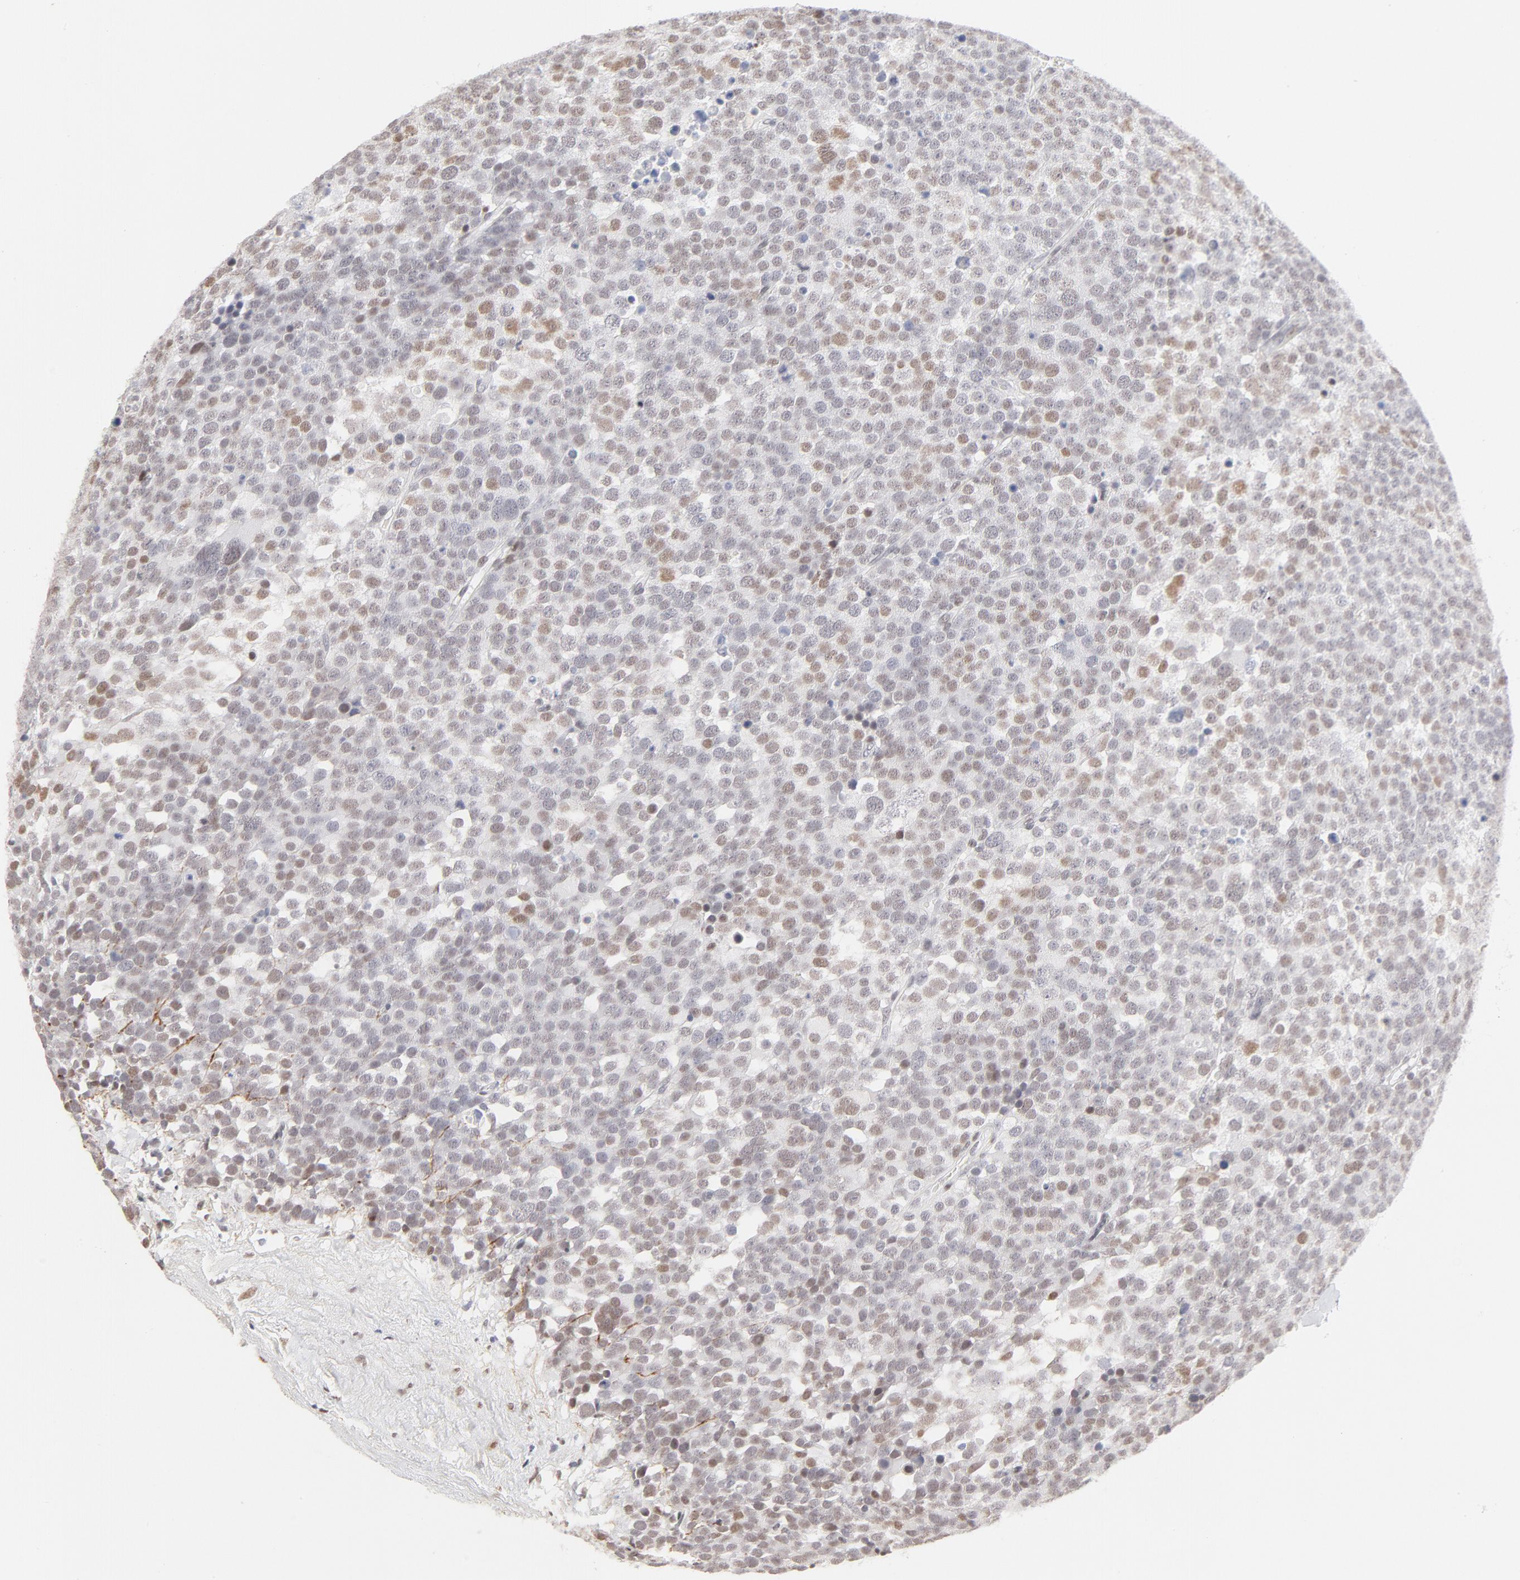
{"staining": {"intensity": "weak", "quantity": "25%-75%", "location": "nuclear"}, "tissue": "testis cancer", "cell_type": "Tumor cells", "image_type": "cancer", "snomed": [{"axis": "morphology", "description": "Seminoma, NOS"}, {"axis": "topography", "description": "Testis"}], "caption": "IHC of testis cancer shows low levels of weak nuclear positivity in about 25%-75% of tumor cells.", "gene": "PBX1", "patient": {"sex": "male", "age": 71}}